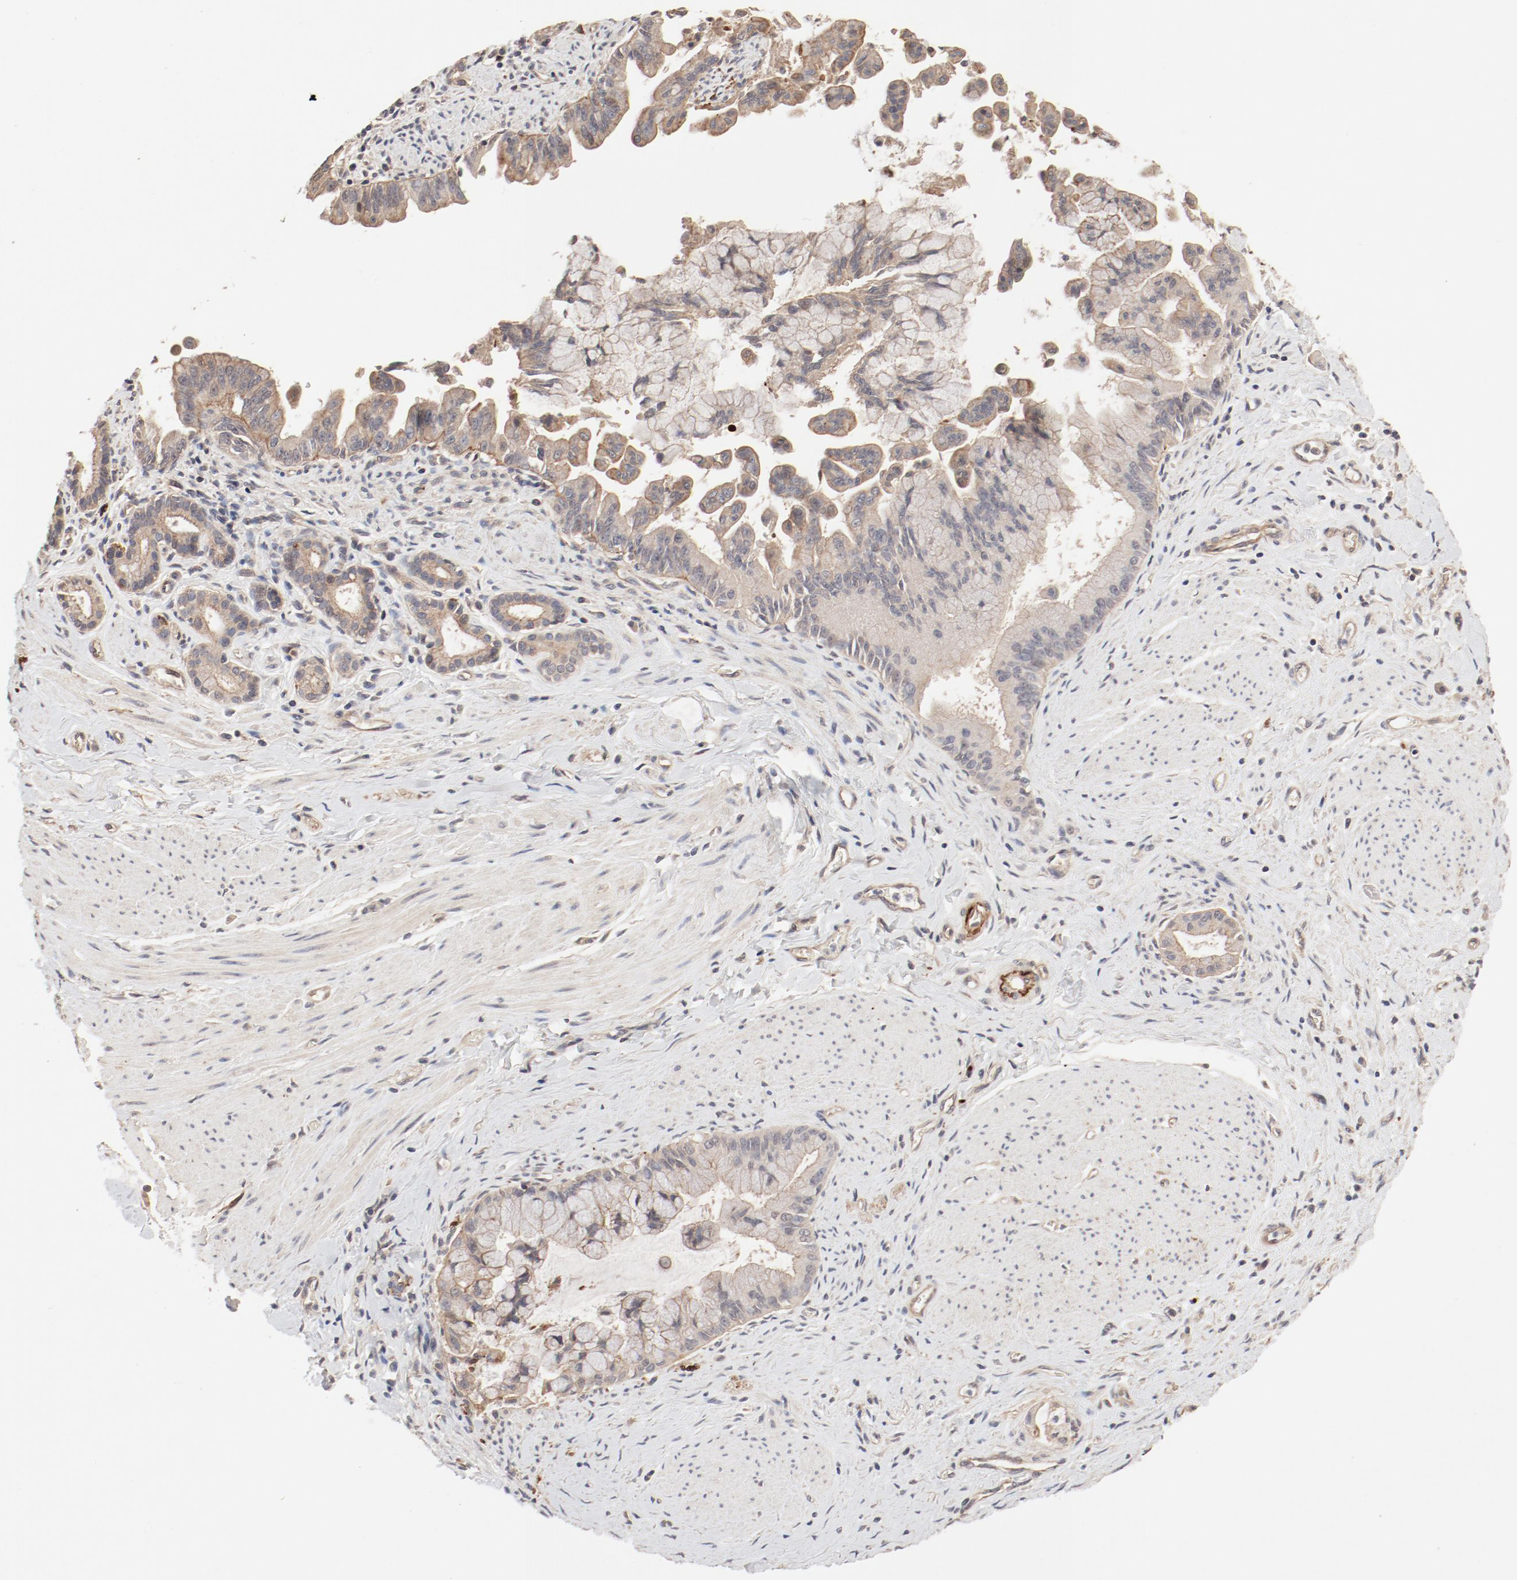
{"staining": {"intensity": "moderate", "quantity": ">75%", "location": "cytoplasmic/membranous"}, "tissue": "pancreatic cancer", "cell_type": "Tumor cells", "image_type": "cancer", "snomed": [{"axis": "morphology", "description": "Adenocarcinoma, NOS"}, {"axis": "topography", "description": "Pancreas"}], "caption": "Immunohistochemistry image of pancreatic cancer (adenocarcinoma) stained for a protein (brown), which shows medium levels of moderate cytoplasmic/membranous positivity in about >75% of tumor cells.", "gene": "IL3RA", "patient": {"sex": "male", "age": 59}}